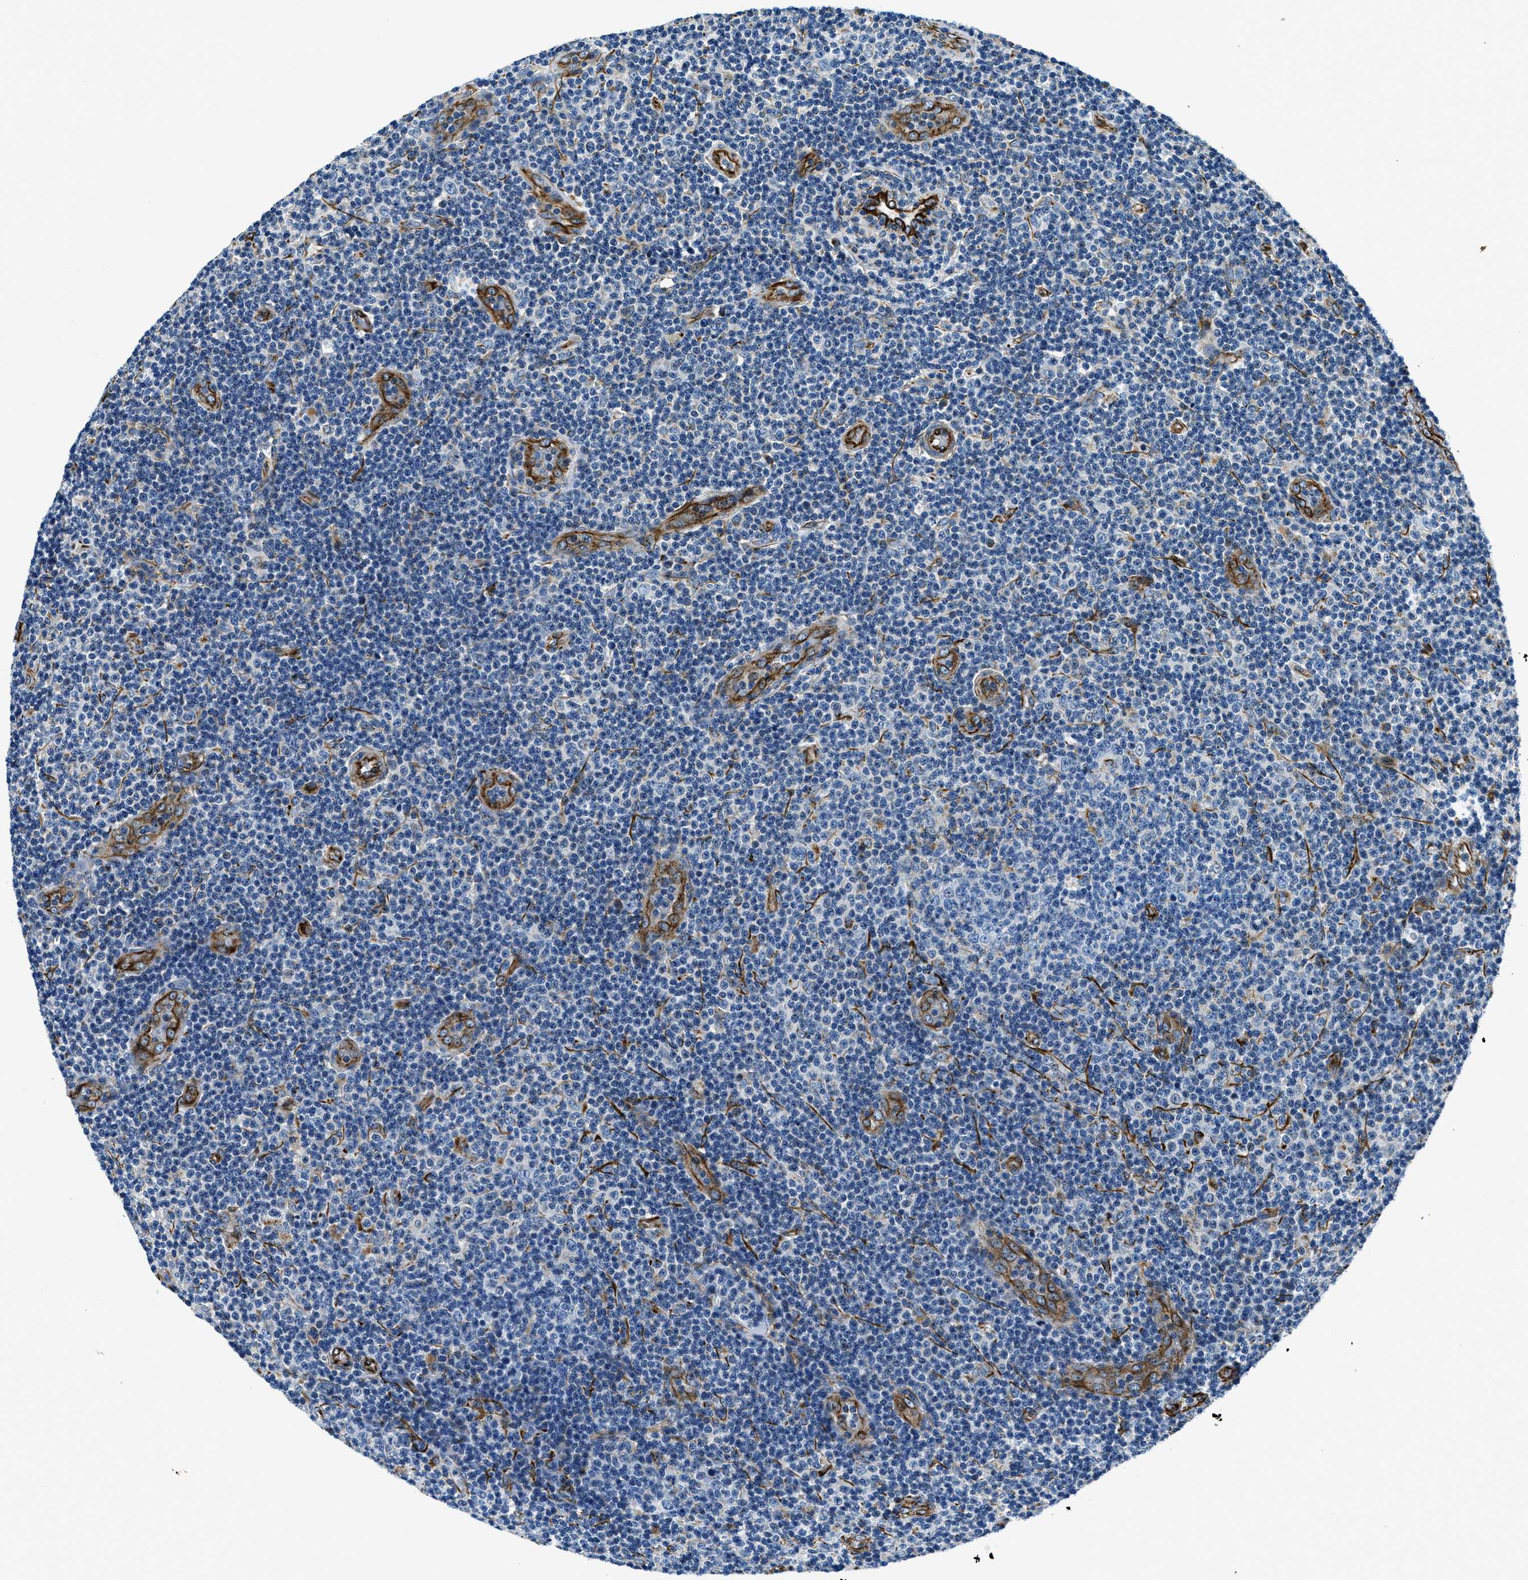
{"staining": {"intensity": "negative", "quantity": "none", "location": "none"}, "tissue": "lymphoma", "cell_type": "Tumor cells", "image_type": "cancer", "snomed": [{"axis": "morphology", "description": "Malignant lymphoma, non-Hodgkin's type, Low grade"}, {"axis": "topography", "description": "Lymph node"}], "caption": "Immunohistochemistry photomicrograph of human low-grade malignant lymphoma, non-Hodgkin's type stained for a protein (brown), which demonstrates no staining in tumor cells.", "gene": "GNS", "patient": {"sex": "male", "age": 83}}